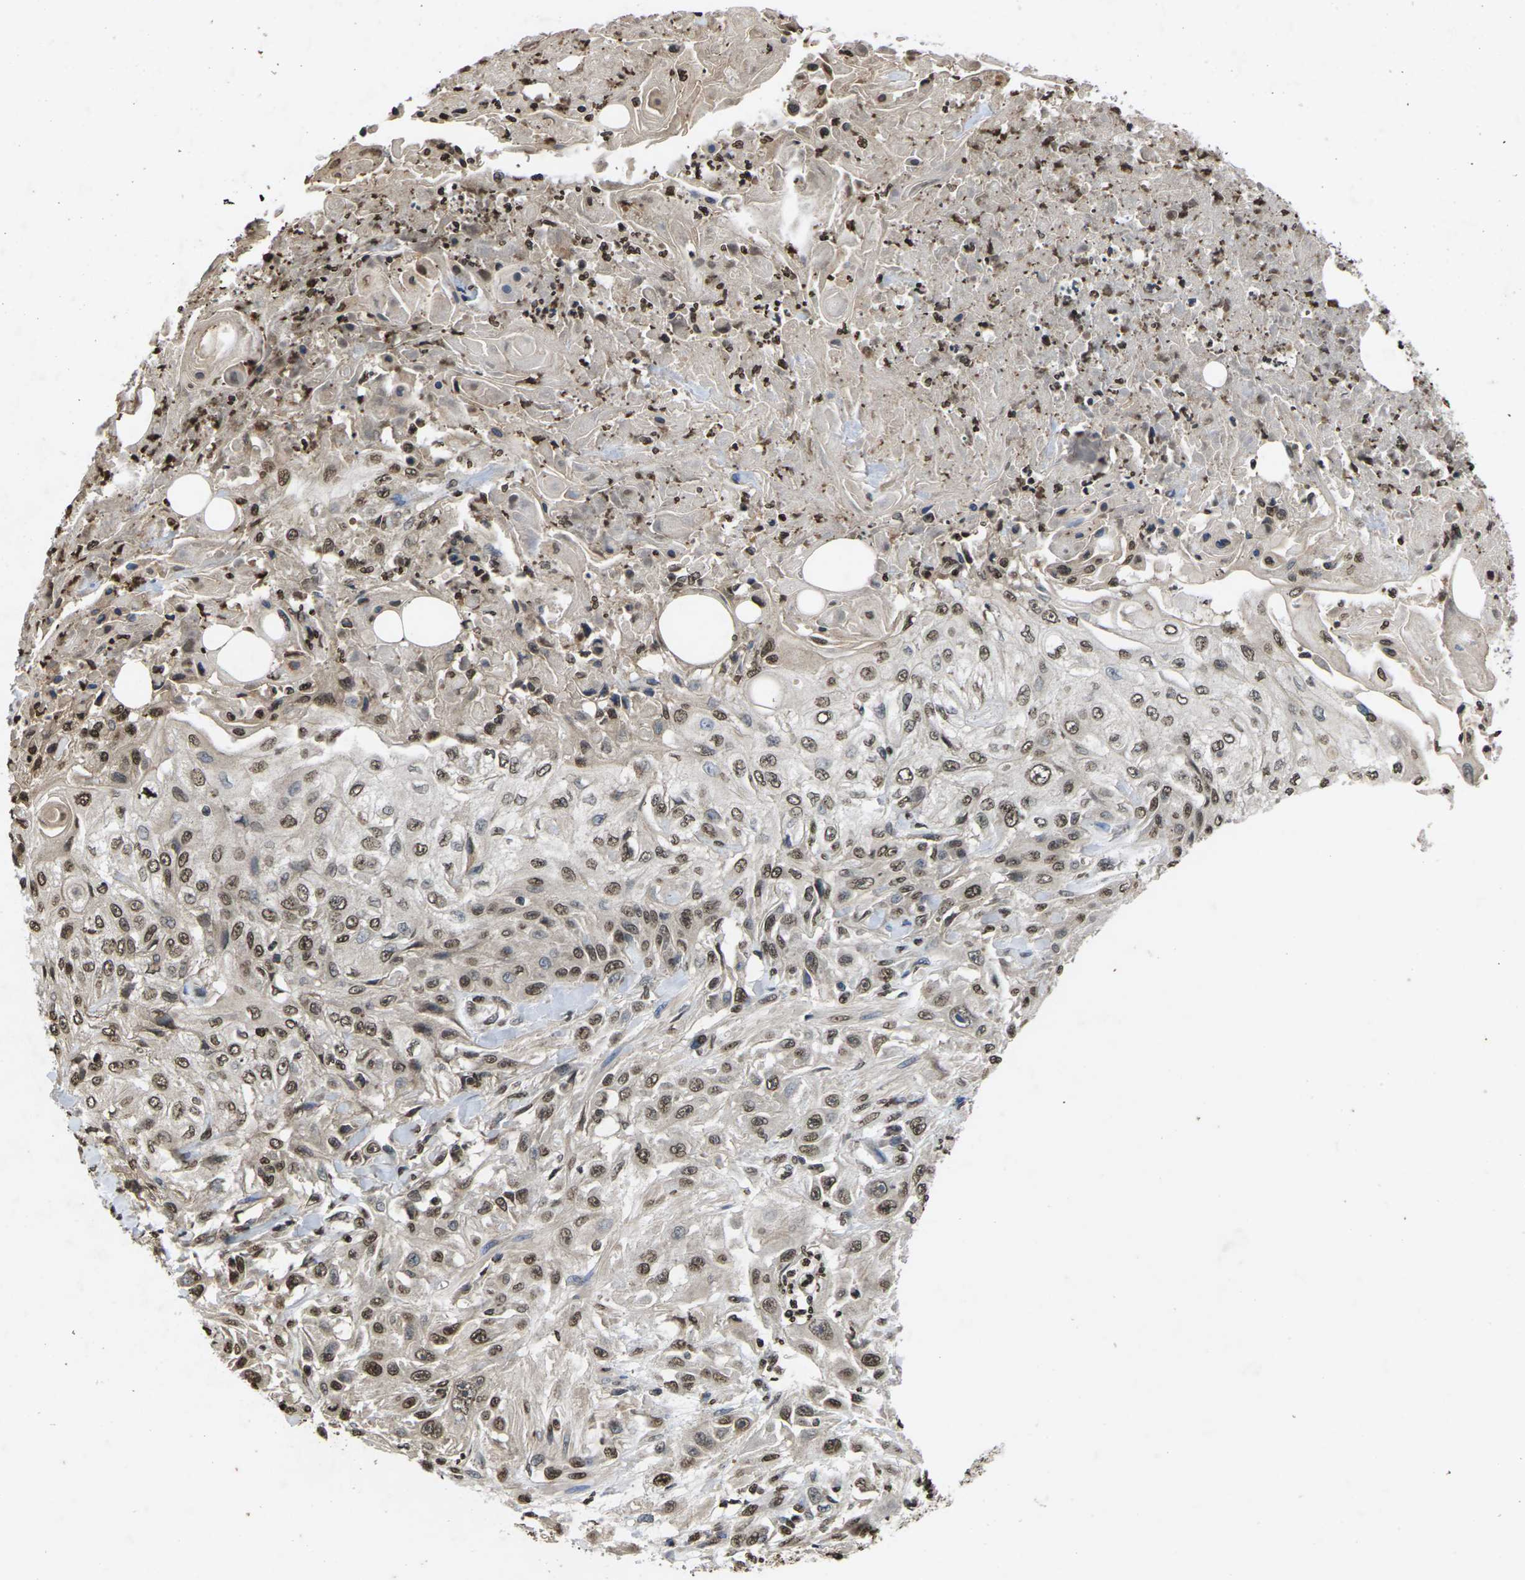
{"staining": {"intensity": "strong", "quantity": ">75%", "location": "nuclear"}, "tissue": "skin cancer", "cell_type": "Tumor cells", "image_type": "cancer", "snomed": [{"axis": "morphology", "description": "Squamous cell carcinoma, NOS"}, {"axis": "topography", "description": "Skin"}], "caption": "The micrograph shows staining of skin cancer, revealing strong nuclear protein positivity (brown color) within tumor cells. (DAB (3,3'-diaminobenzidine) IHC with brightfield microscopy, high magnification).", "gene": "EMSY", "patient": {"sex": "male", "age": 75}}